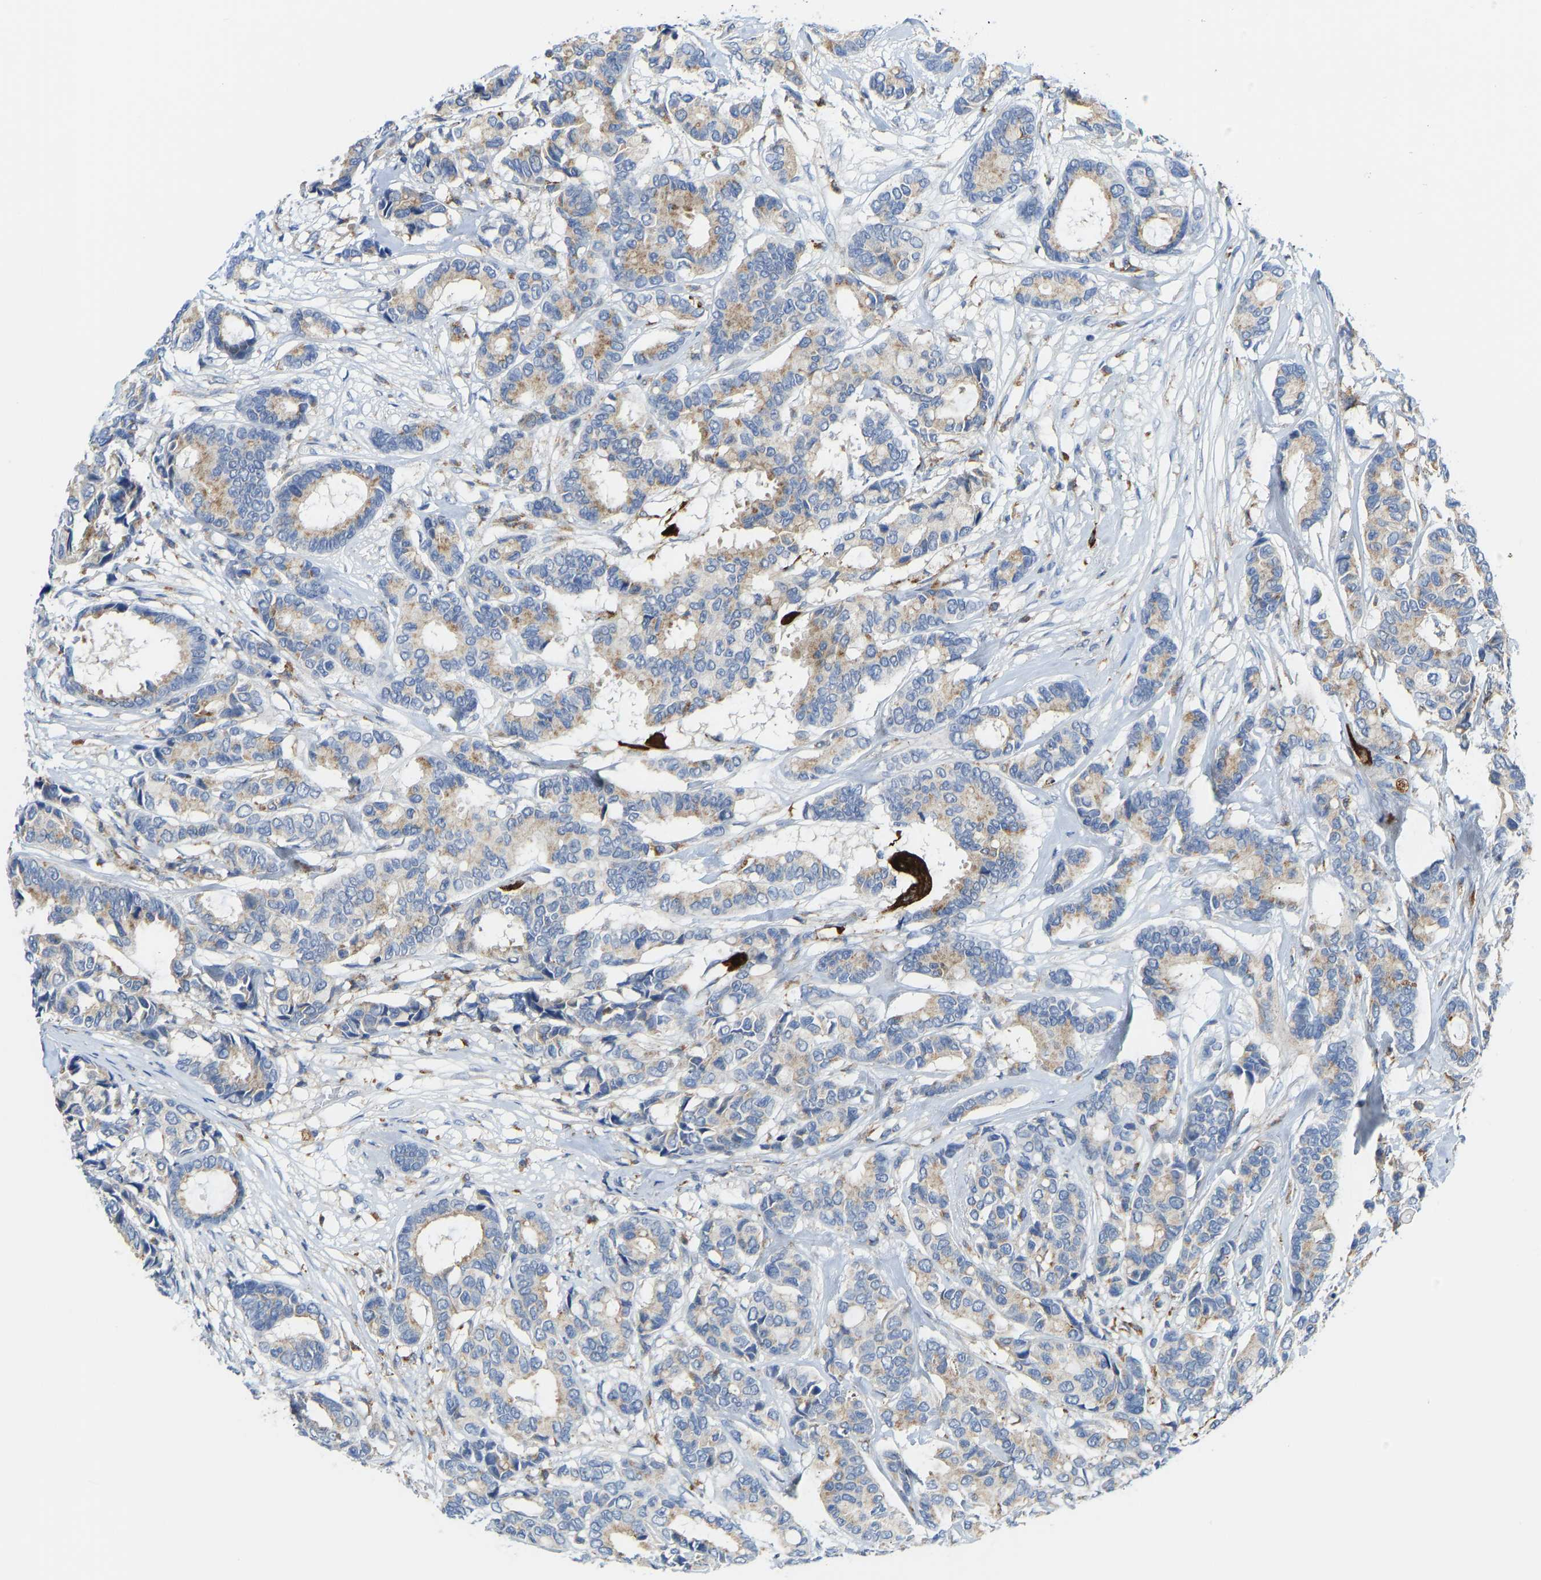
{"staining": {"intensity": "weak", "quantity": "25%-75%", "location": "cytoplasmic/membranous"}, "tissue": "breast cancer", "cell_type": "Tumor cells", "image_type": "cancer", "snomed": [{"axis": "morphology", "description": "Duct carcinoma"}, {"axis": "topography", "description": "Breast"}], "caption": "Immunohistochemistry (IHC) micrograph of human intraductal carcinoma (breast) stained for a protein (brown), which demonstrates low levels of weak cytoplasmic/membranous positivity in about 25%-75% of tumor cells.", "gene": "ATP6V1E1", "patient": {"sex": "female", "age": 87}}